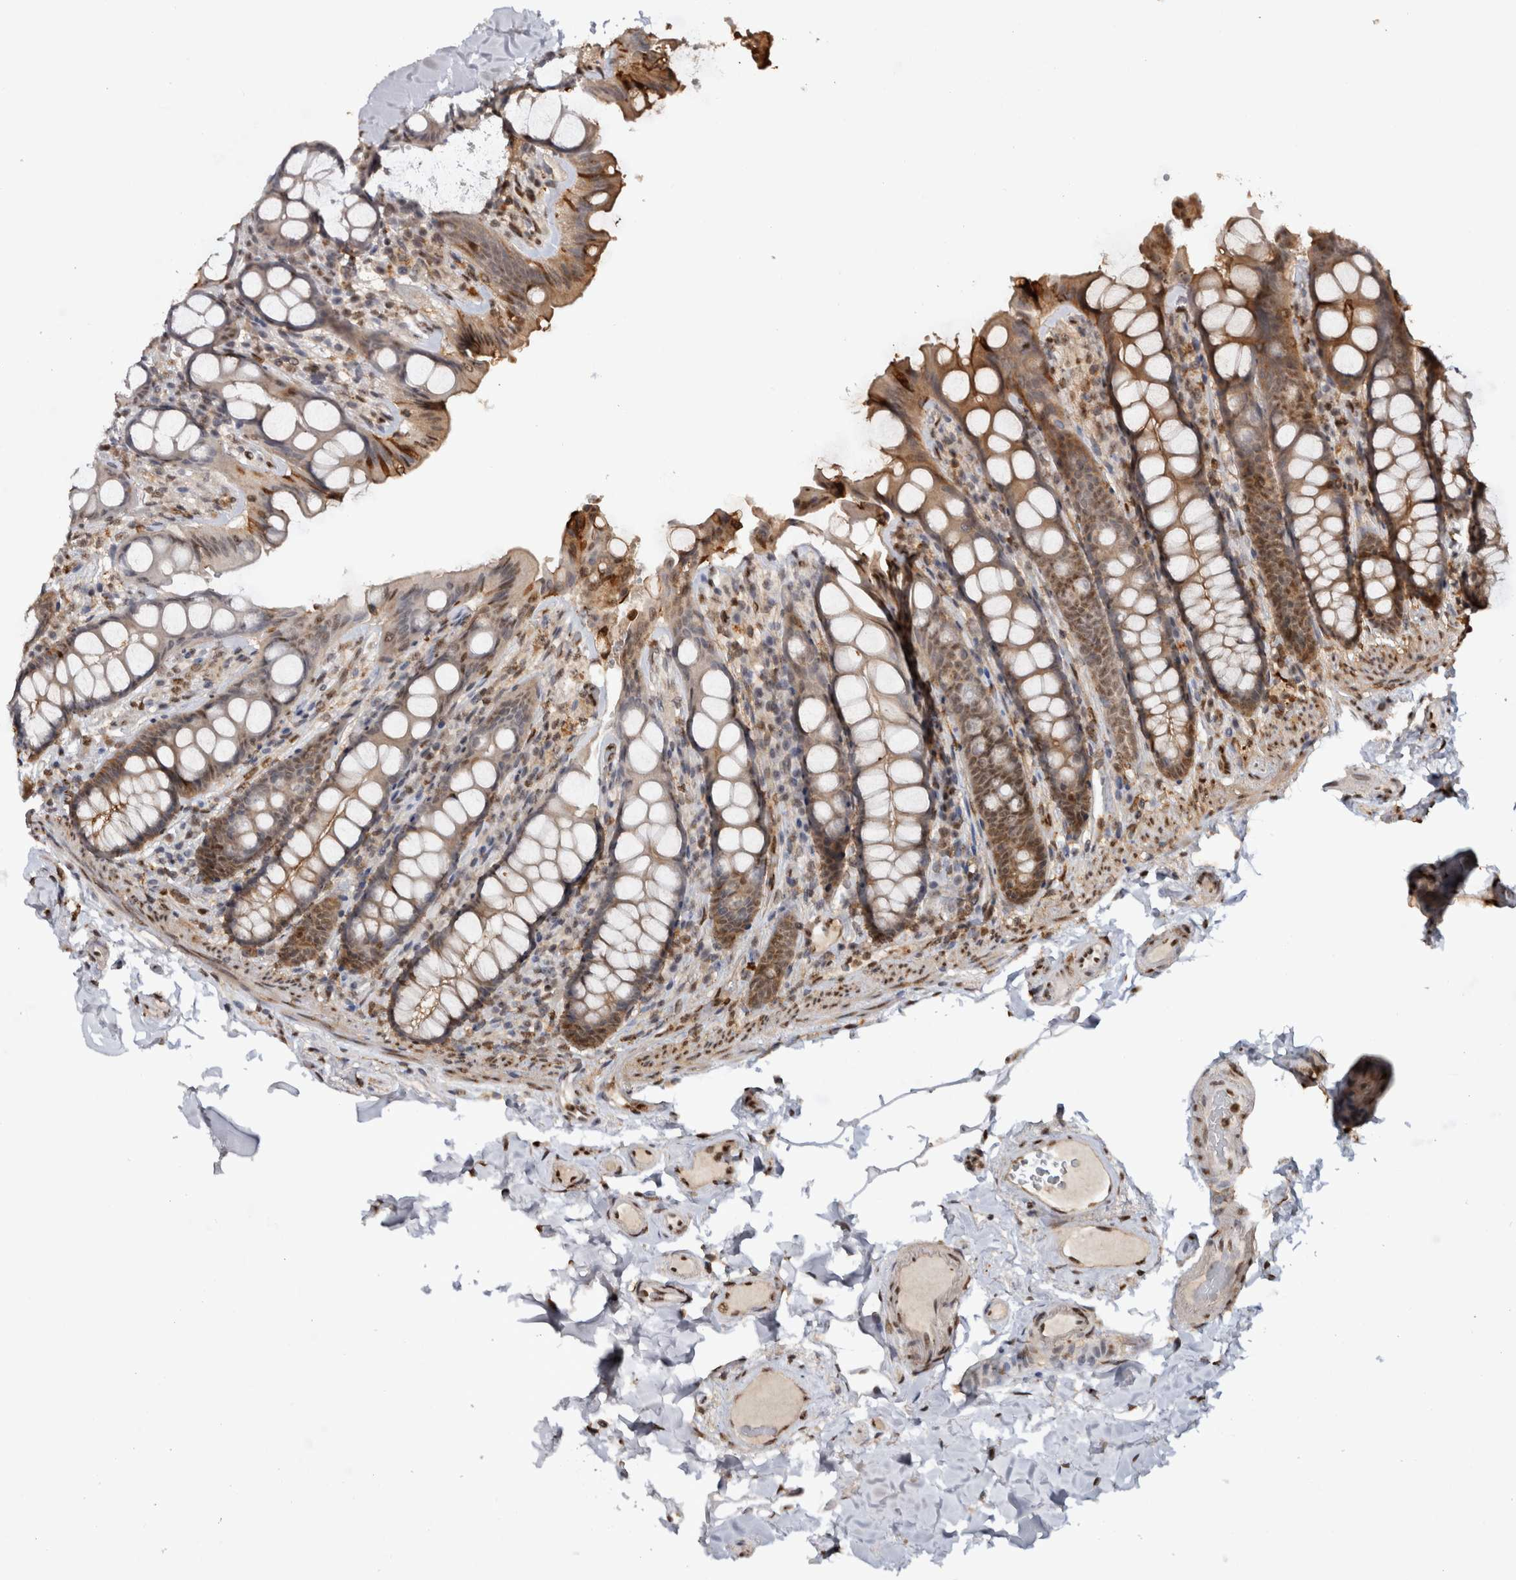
{"staining": {"intensity": "weak", "quantity": ">75%", "location": "cytoplasmic/membranous"}, "tissue": "colon", "cell_type": "Endothelial cells", "image_type": "normal", "snomed": [{"axis": "morphology", "description": "Normal tissue, NOS"}, {"axis": "topography", "description": "Colon"}, {"axis": "topography", "description": "Peripheral nerve tissue"}], "caption": "Immunohistochemistry (IHC) of normal human colon reveals low levels of weak cytoplasmic/membranous expression in about >75% of endothelial cells. (DAB (3,3'-diaminobenzidine) = brown stain, brightfield microscopy at high magnification).", "gene": "RPS6KA2", "patient": {"sex": "female", "age": 61}}